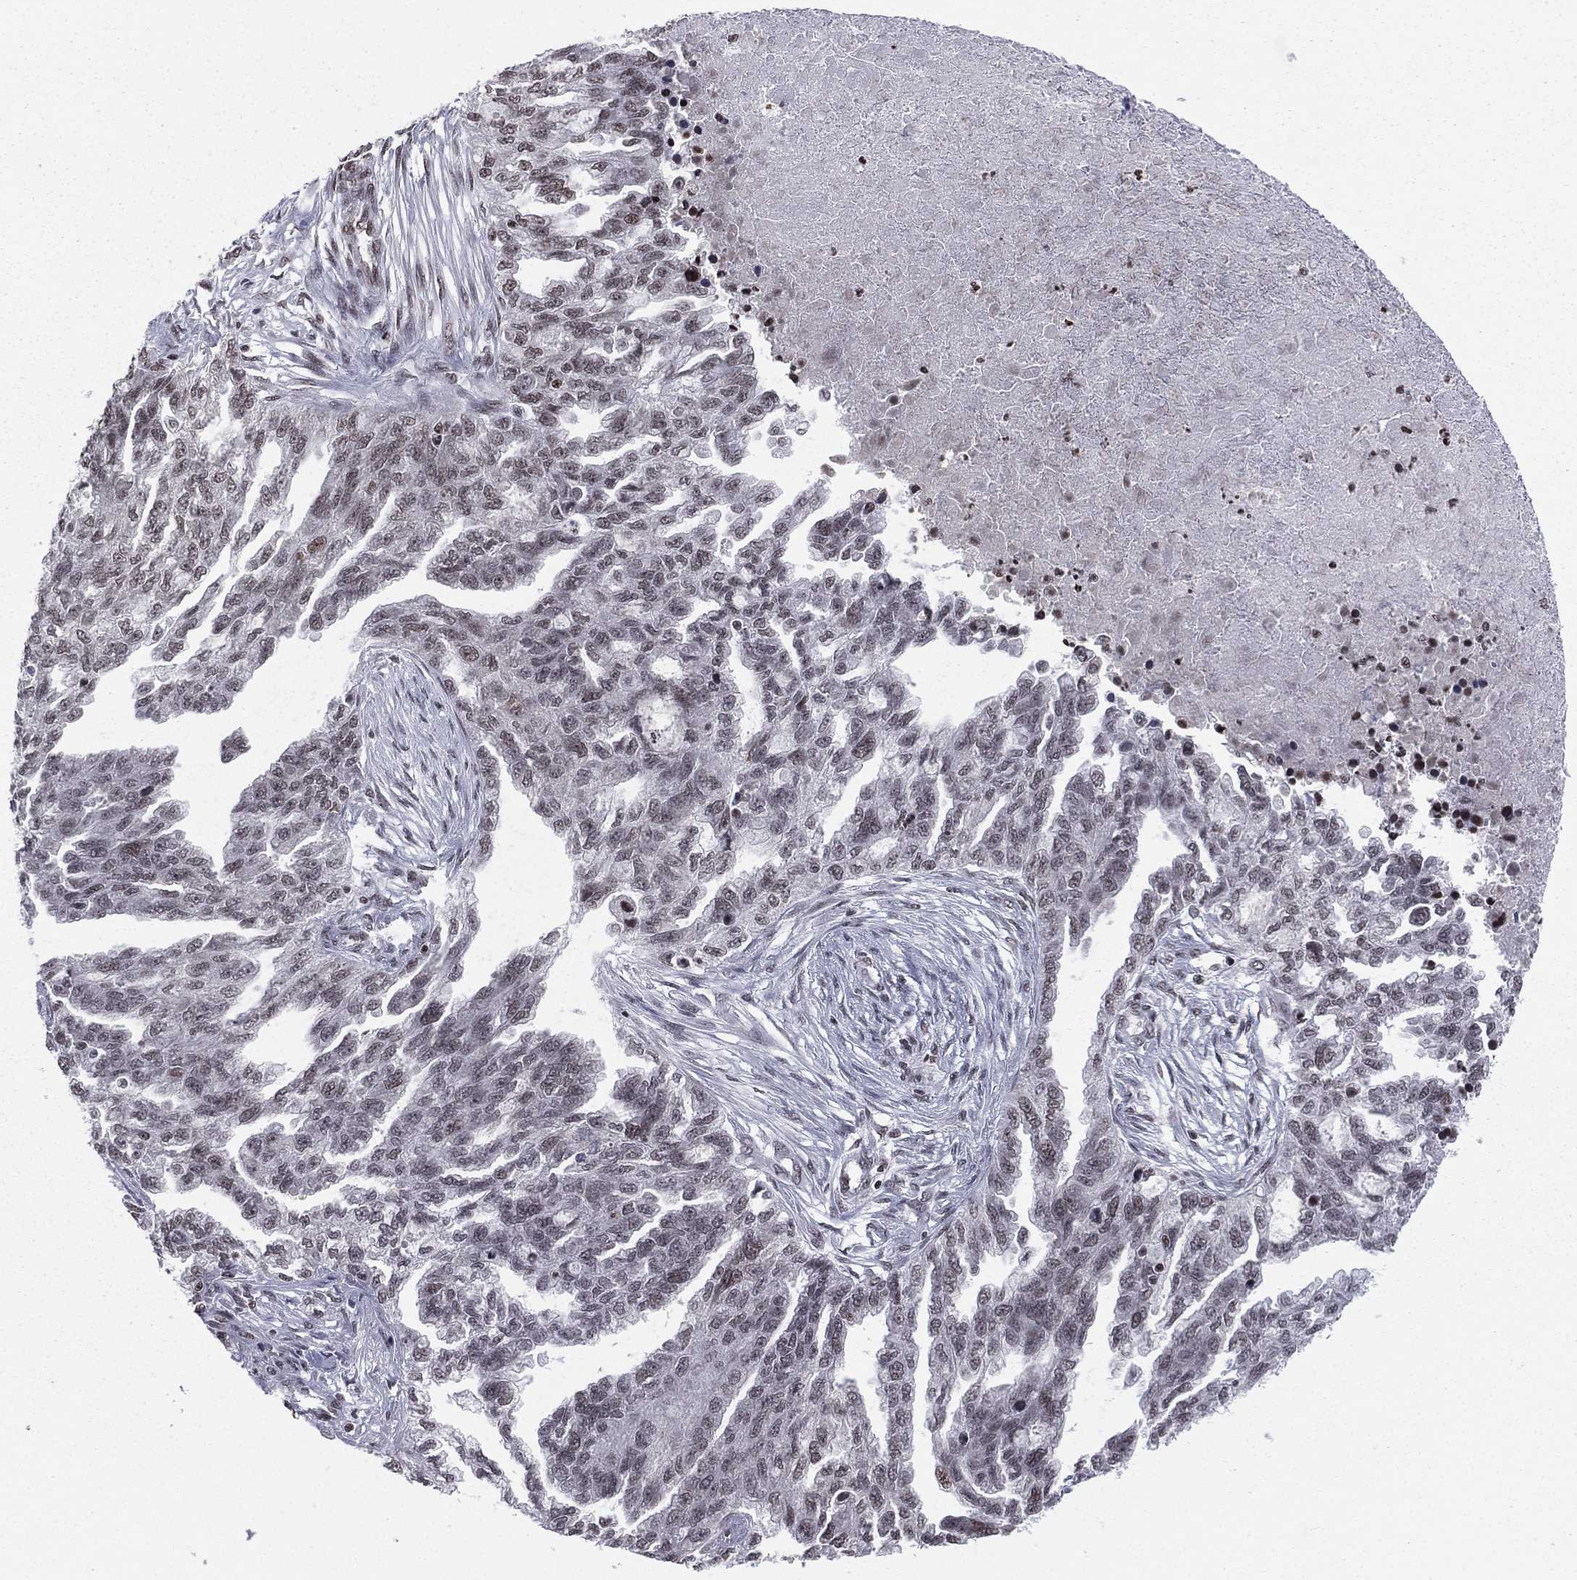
{"staining": {"intensity": "weak", "quantity": "<25%", "location": "nuclear"}, "tissue": "ovarian cancer", "cell_type": "Tumor cells", "image_type": "cancer", "snomed": [{"axis": "morphology", "description": "Cystadenocarcinoma, serous, NOS"}, {"axis": "topography", "description": "Ovary"}], "caption": "DAB immunohistochemical staining of human ovarian cancer reveals no significant staining in tumor cells.", "gene": "RFX7", "patient": {"sex": "female", "age": 51}}